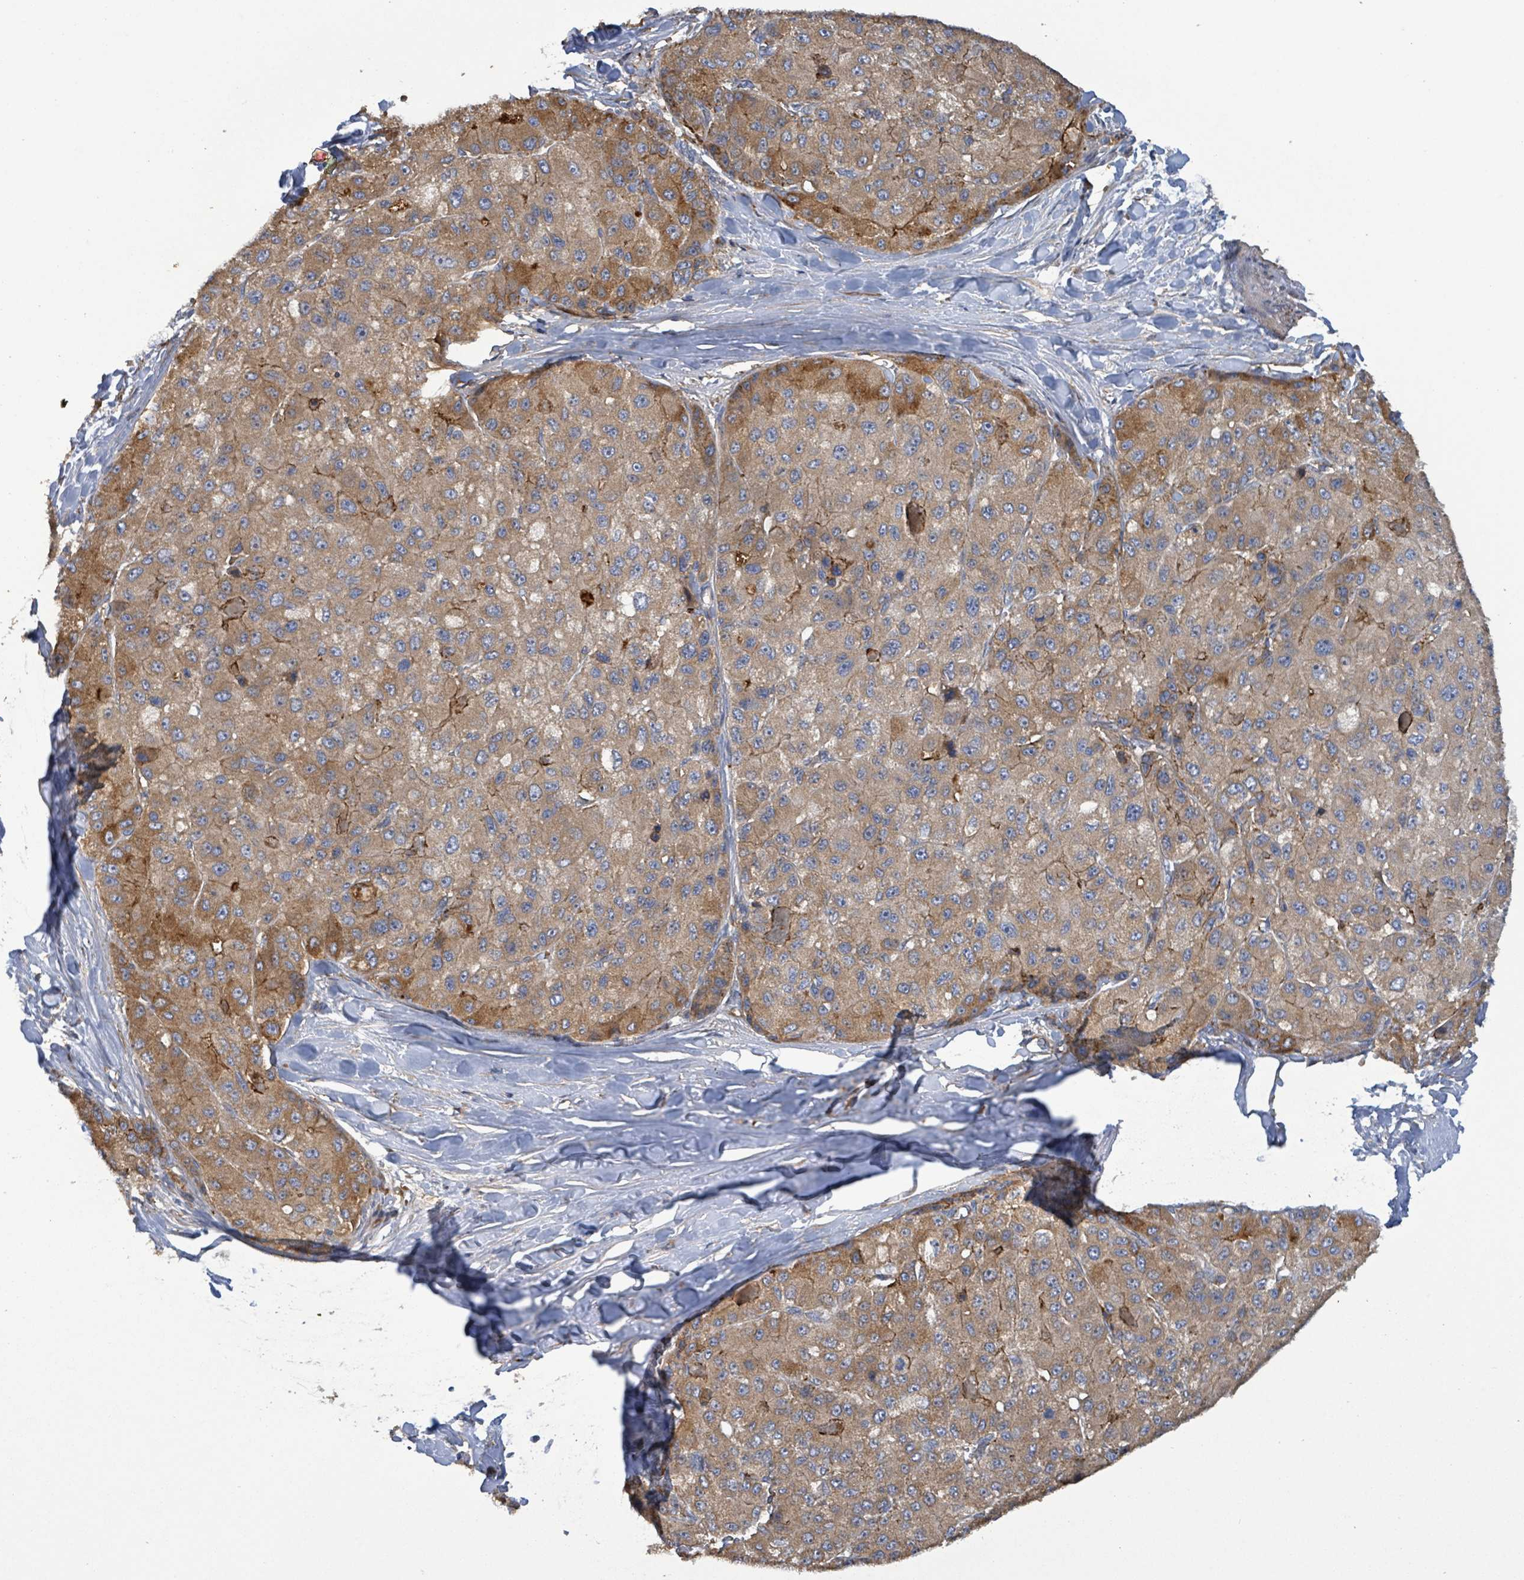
{"staining": {"intensity": "moderate", "quantity": ">75%", "location": "cytoplasmic/membranous"}, "tissue": "liver cancer", "cell_type": "Tumor cells", "image_type": "cancer", "snomed": [{"axis": "morphology", "description": "Carcinoma, Hepatocellular, NOS"}, {"axis": "topography", "description": "Liver"}], "caption": "Immunohistochemical staining of human hepatocellular carcinoma (liver) shows medium levels of moderate cytoplasmic/membranous positivity in about >75% of tumor cells.", "gene": "PLAAT1", "patient": {"sex": "male", "age": 80}}